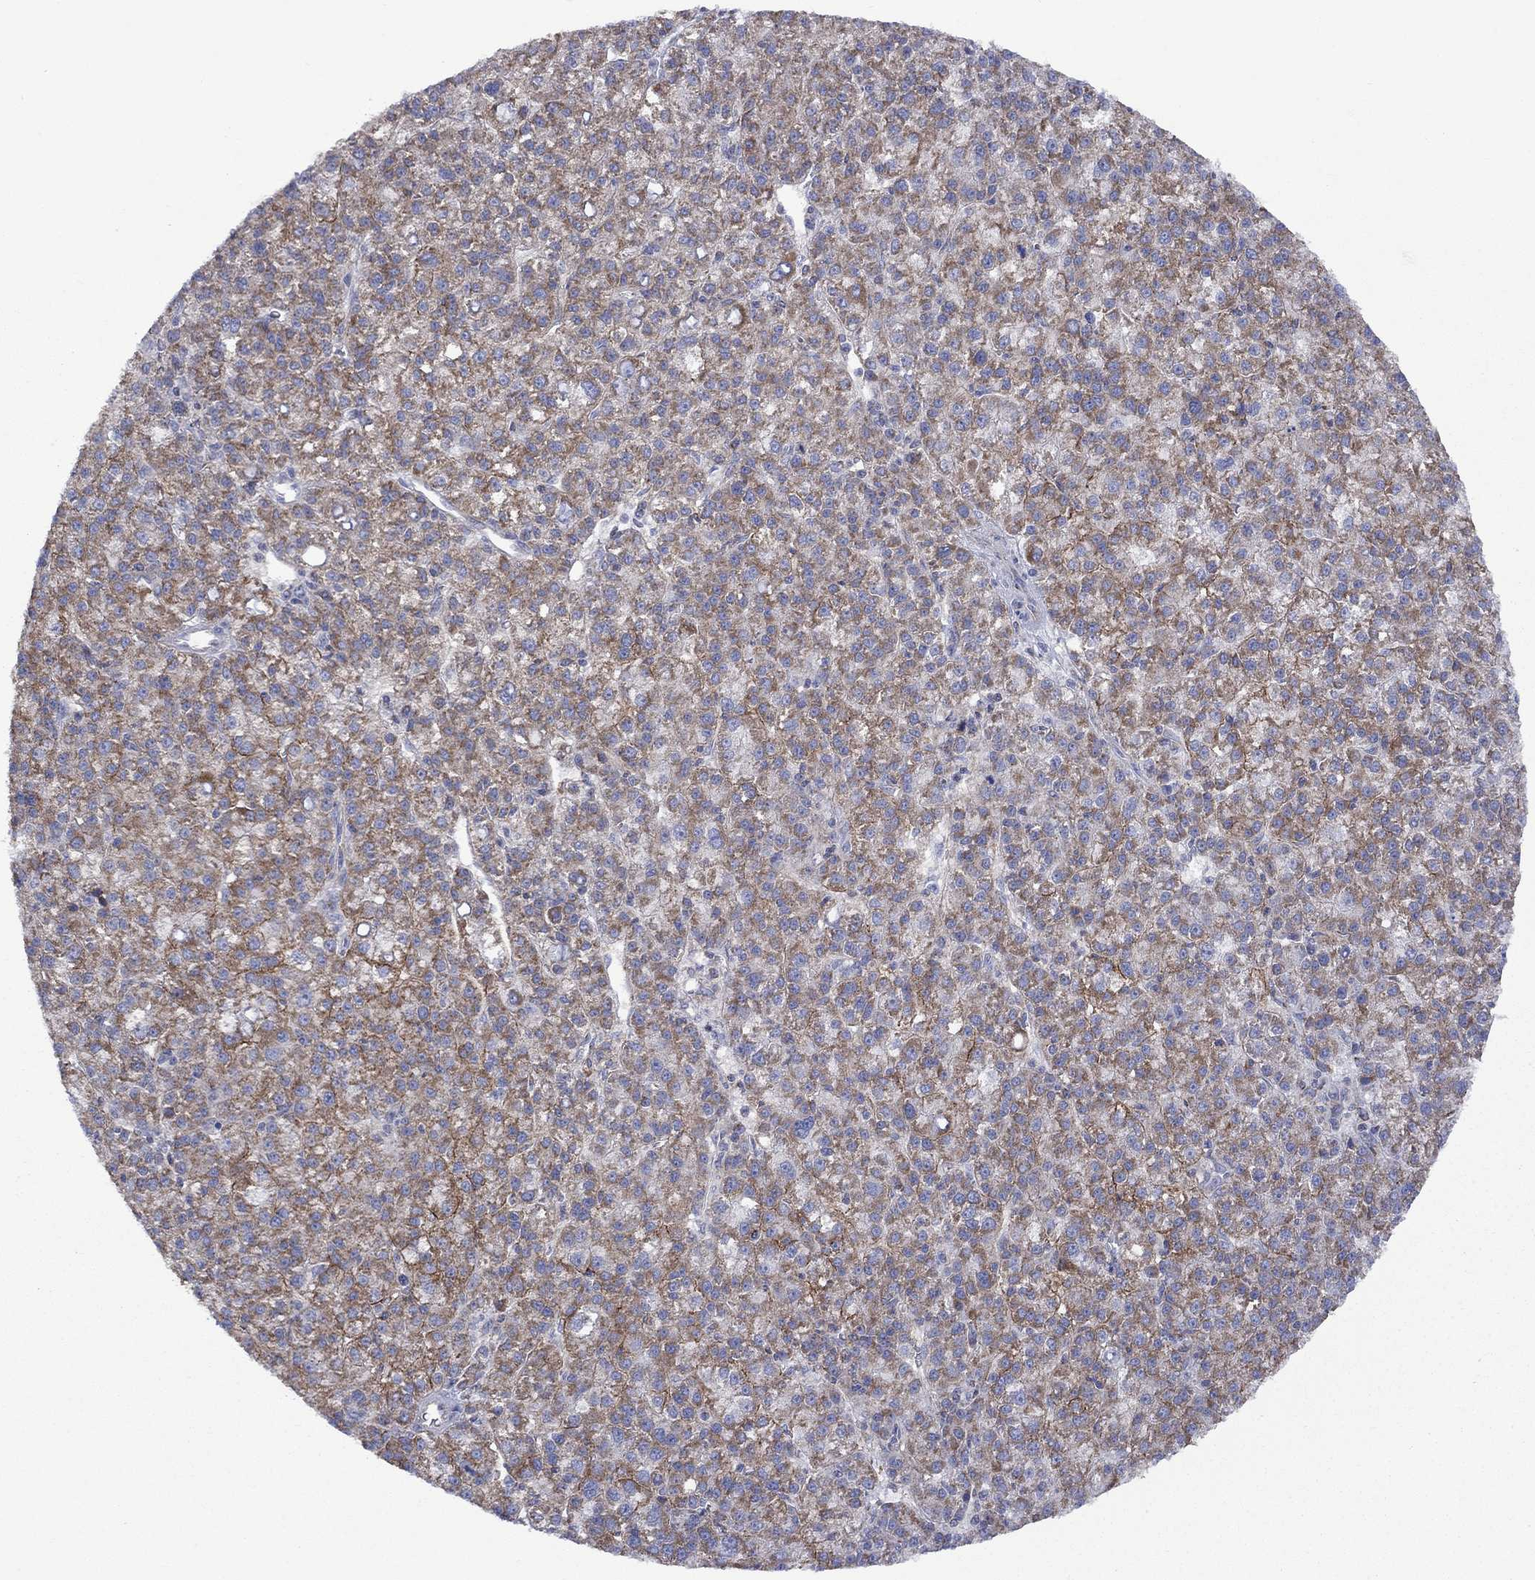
{"staining": {"intensity": "strong", "quantity": ">75%", "location": "cytoplasmic/membranous"}, "tissue": "liver cancer", "cell_type": "Tumor cells", "image_type": "cancer", "snomed": [{"axis": "morphology", "description": "Carcinoma, Hepatocellular, NOS"}, {"axis": "topography", "description": "Liver"}], "caption": "Liver cancer (hepatocellular carcinoma) was stained to show a protein in brown. There is high levels of strong cytoplasmic/membranous positivity in about >75% of tumor cells. Immunohistochemistry stains the protein in brown and the nuclei are stained blue.", "gene": "CISD1", "patient": {"sex": "female", "age": 60}}